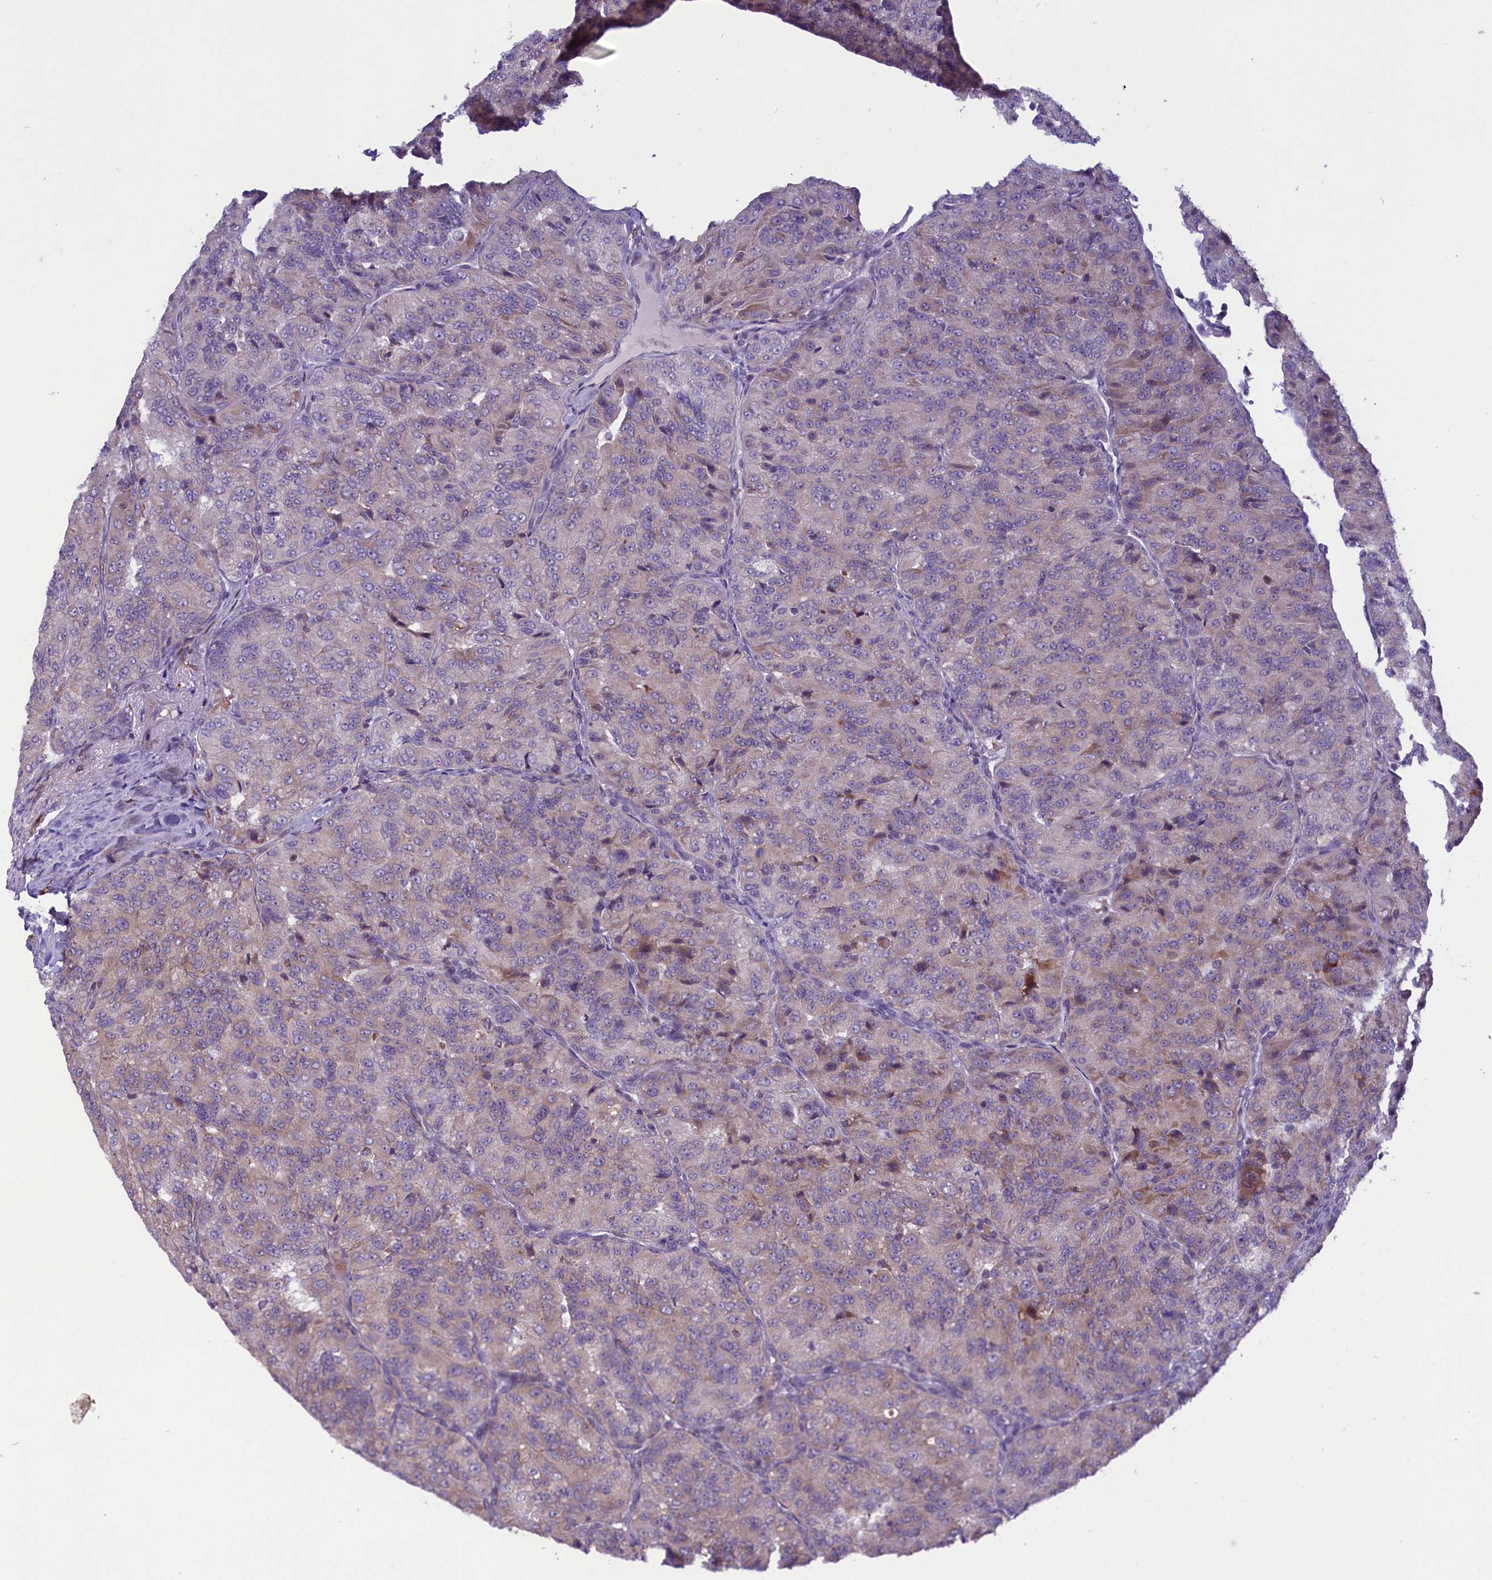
{"staining": {"intensity": "weak", "quantity": "<25%", "location": "cytoplasmic/membranous"}, "tissue": "renal cancer", "cell_type": "Tumor cells", "image_type": "cancer", "snomed": [{"axis": "morphology", "description": "Adenocarcinoma, NOS"}, {"axis": "topography", "description": "Kidney"}], "caption": "The histopathology image exhibits no staining of tumor cells in renal adenocarcinoma.", "gene": "MIEF2", "patient": {"sex": "female", "age": 63}}